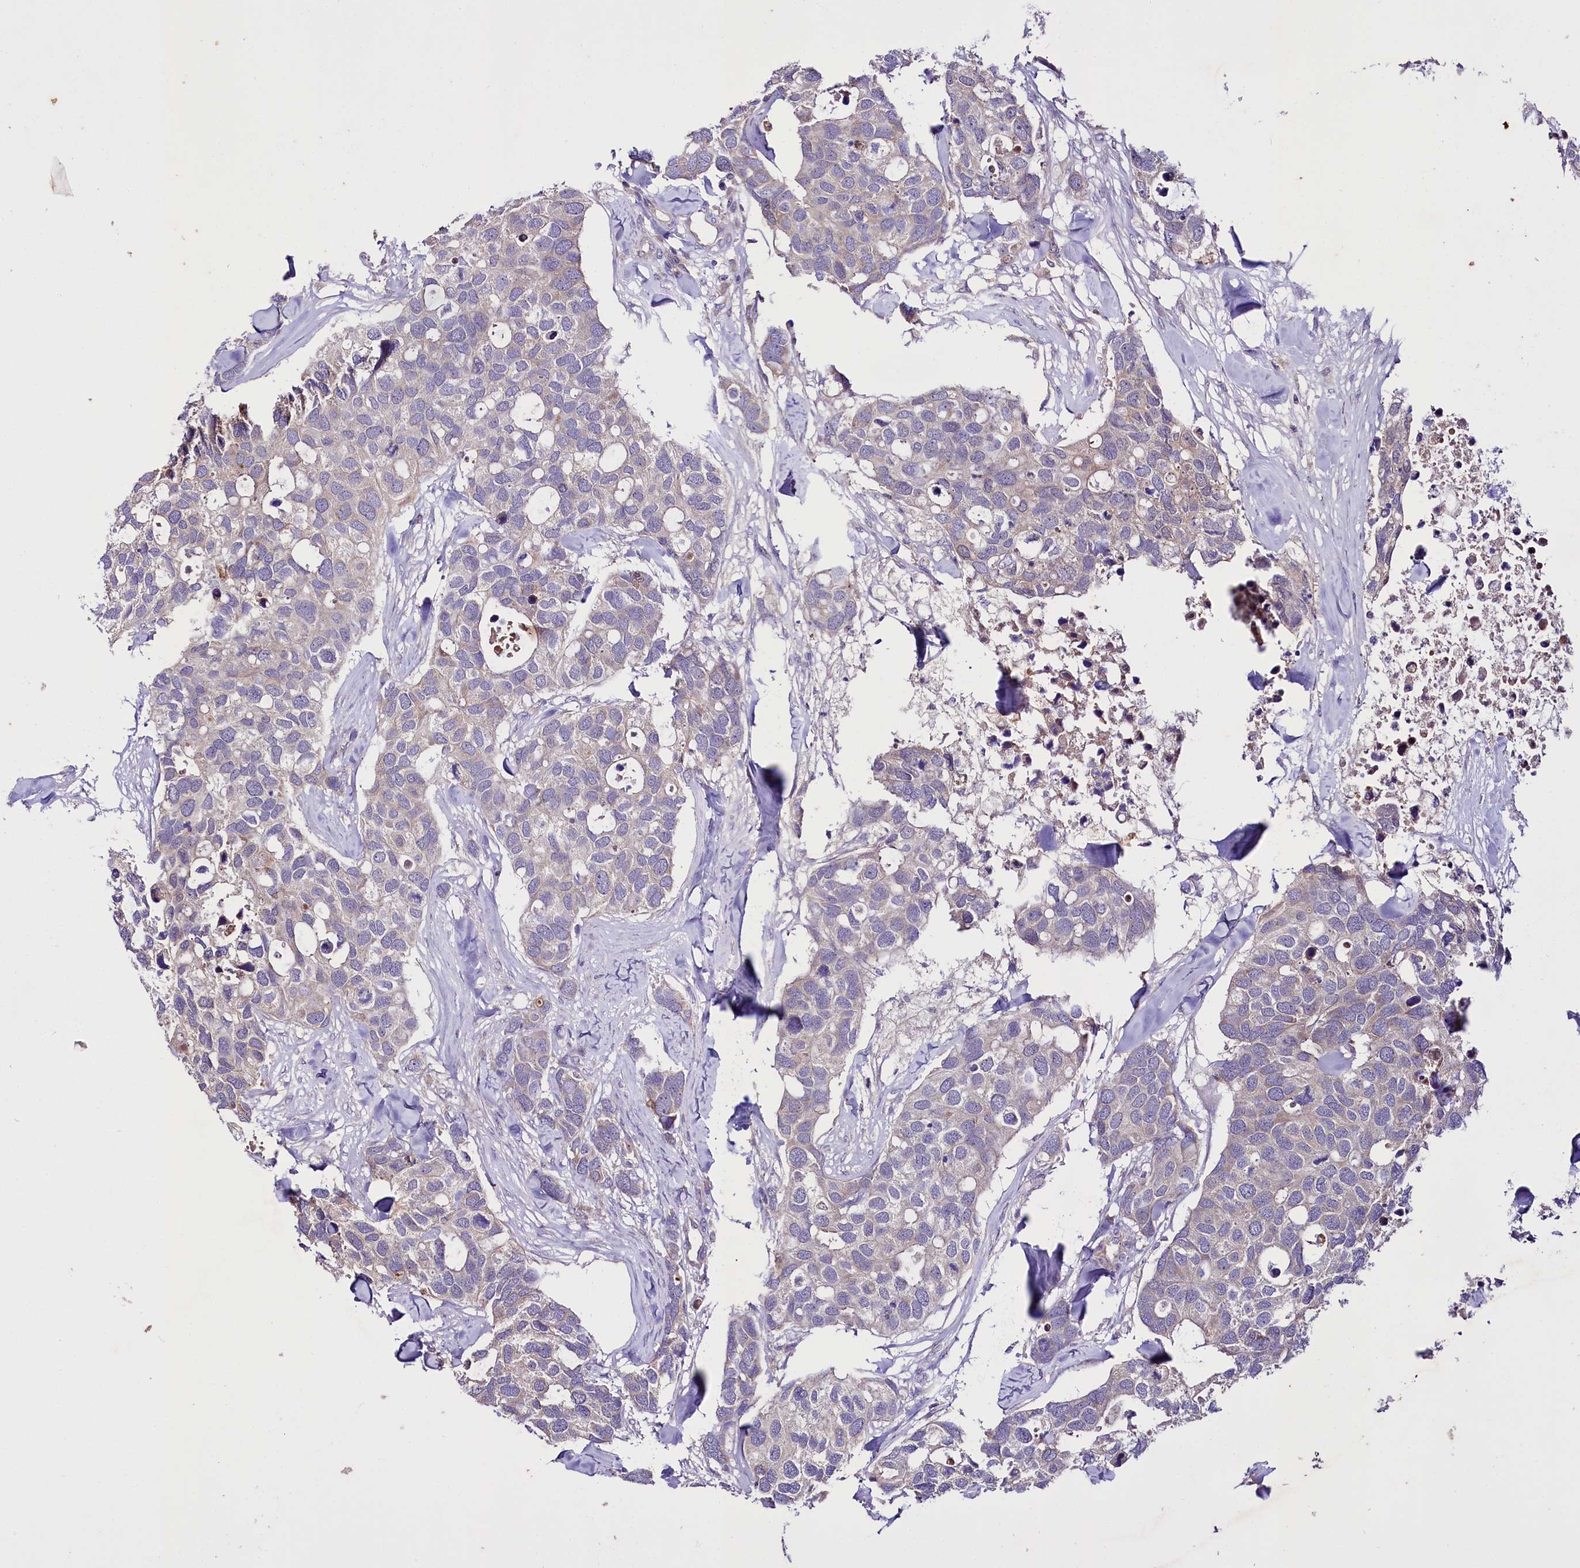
{"staining": {"intensity": "negative", "quantity": "none", "location": "none"}, "tissue": "breast cancer", "cell_type": "Tumor cells", "image_type": "cancer", "snomed": [{"axis": "morphology", "description": "Duct carcinoma"}, {"axis": "topography", "description": "Breast"}], "caption": "Immunohistochemistry (IHC) micrograph of neoplastic tissue: human invasive ductal carcinoma (breast) stained with DAB exhibits no significant protein positivity in tumor cells.", "gene": "ZNF45", "patient": {"sex": "female", "age": 83}}